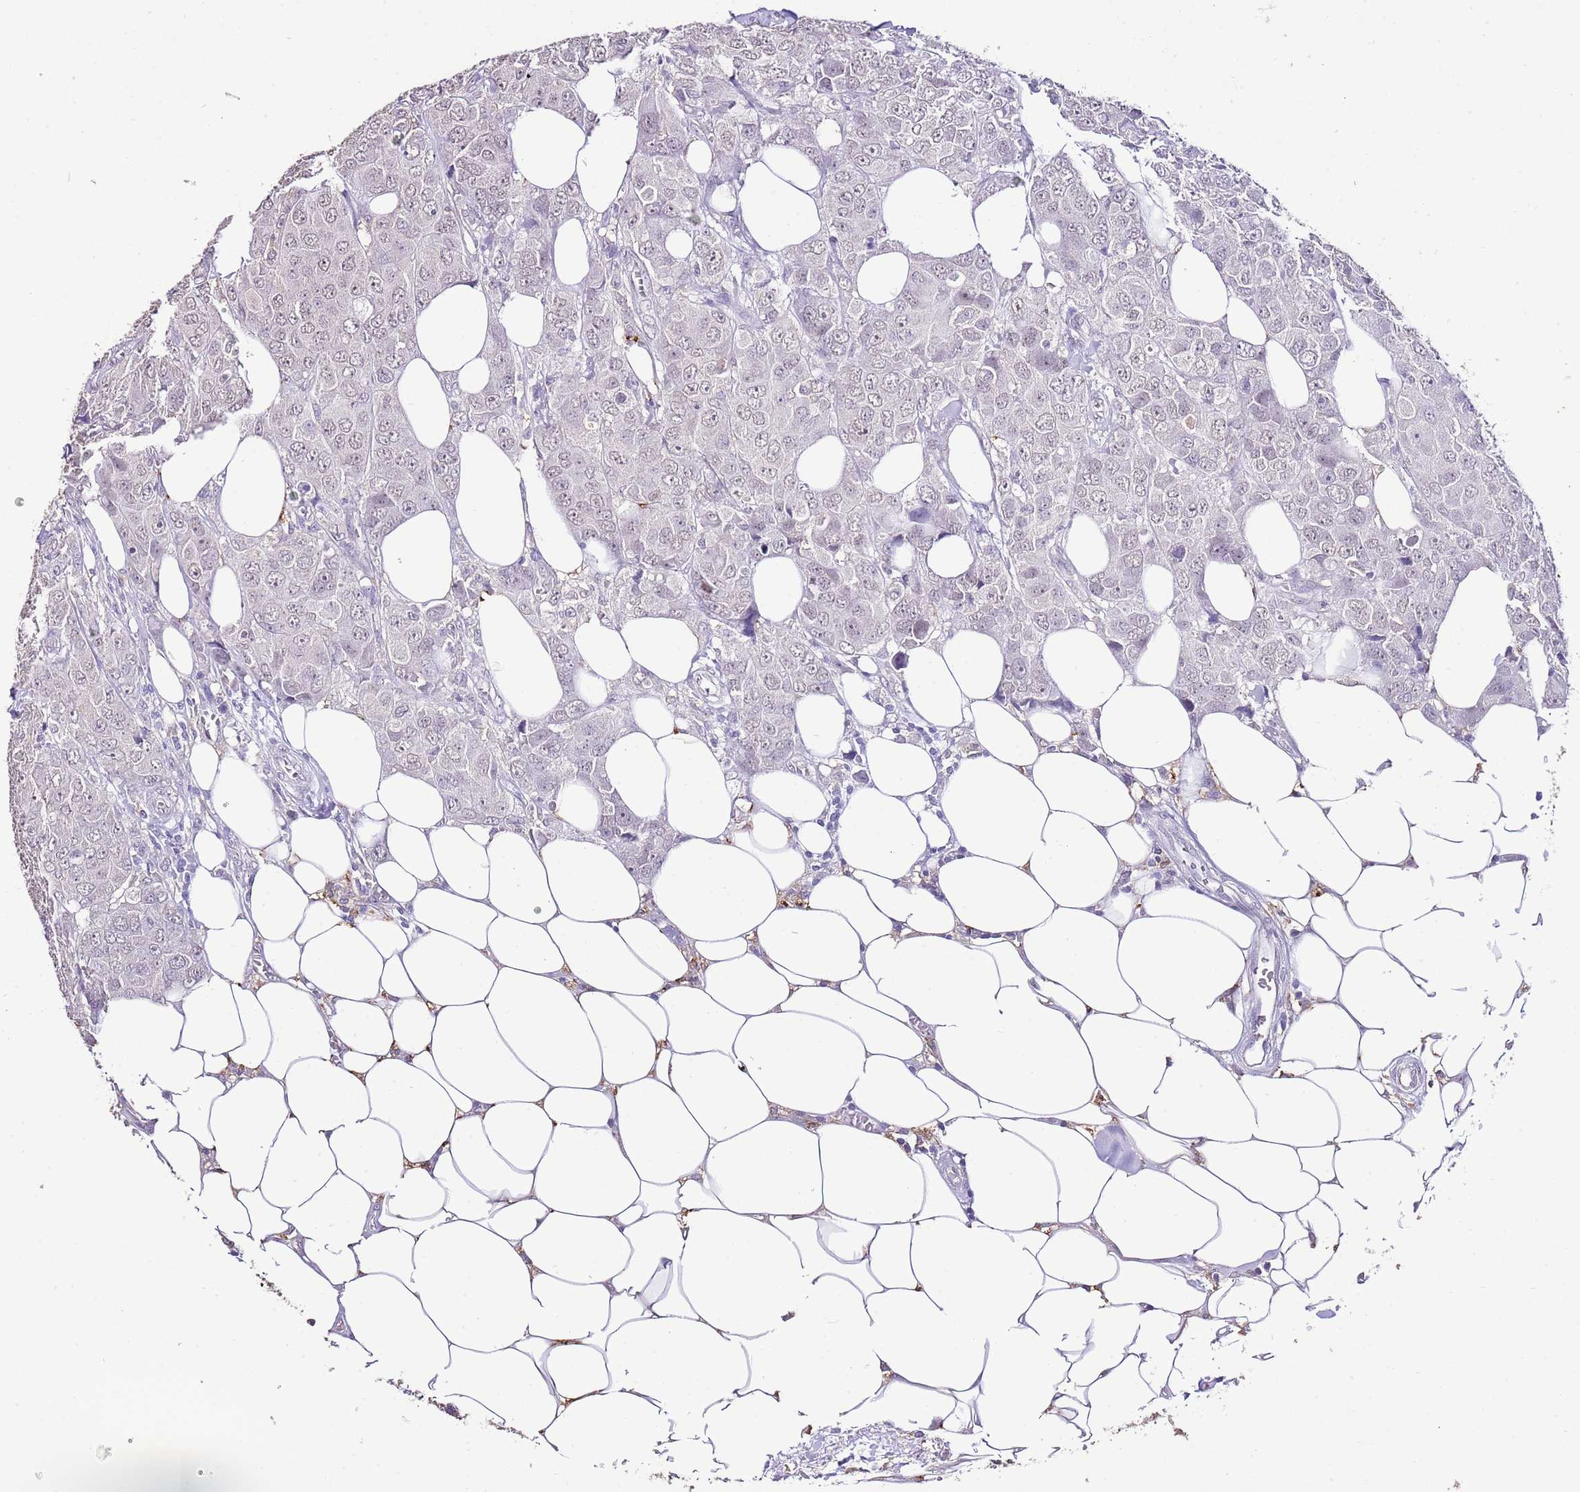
{"staining": {"intensity": "weak", "quantity": "<25%", "location": "nuclear"}, "tissue": "breast cancer", "cell_type": "Tumor cells", "image_type": "cancer", "snomed": [{"axis": "morphology", "description": "Duct carcinoma"}, {"axis": "topography", "description": "Breast"}], "caption": "High power microscopy histopathology image of an immunohistochemistry (IHC) image of breast cancer, revealing no significant staining in tumor cells.", "gene": "IZUMO4", "patient": {"sex": "female", "age": 43}}